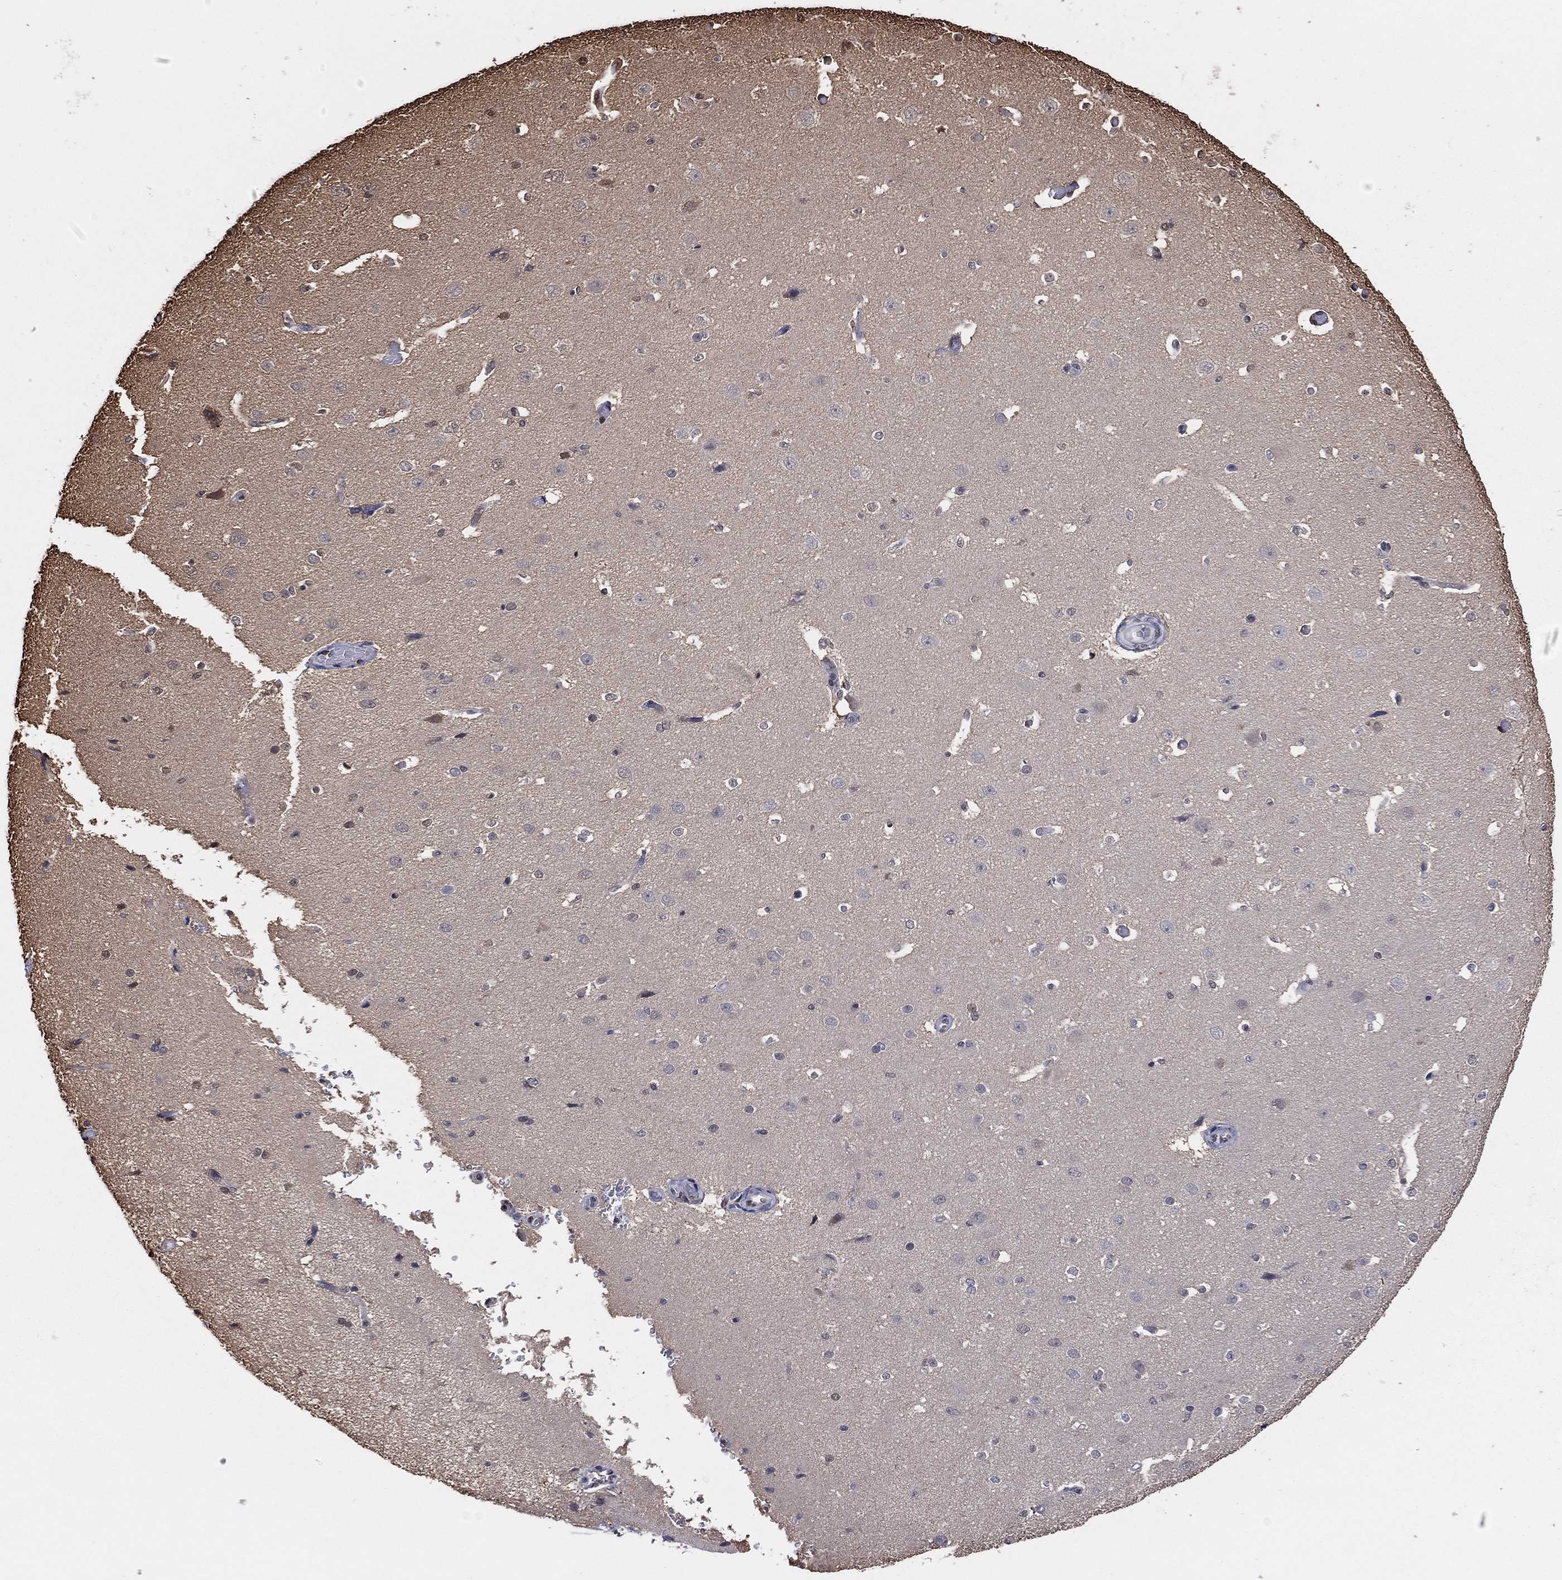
{"staining": {"intensity": "negative", "quantity": "none", "location": "none"}, "tissue": "cerebral cortex", "cell_type": "Endothelial cells", "image_type": "normal", "snomed": [{"axis": "morphology", "description": "Normal tissue, NOS"}, {"axis": "morphology", "description": "Inflammation, NOS"}, {"axis": "topography", "description": "Cerebral cortex"}], "caption": "Immunohistochemistry image of benign human cerebral cortex stained for a protein (brown), which shows no staining in endothelial cells.", "gene": "GAPDH", "patient": {"sex": "male", "age": 6}}